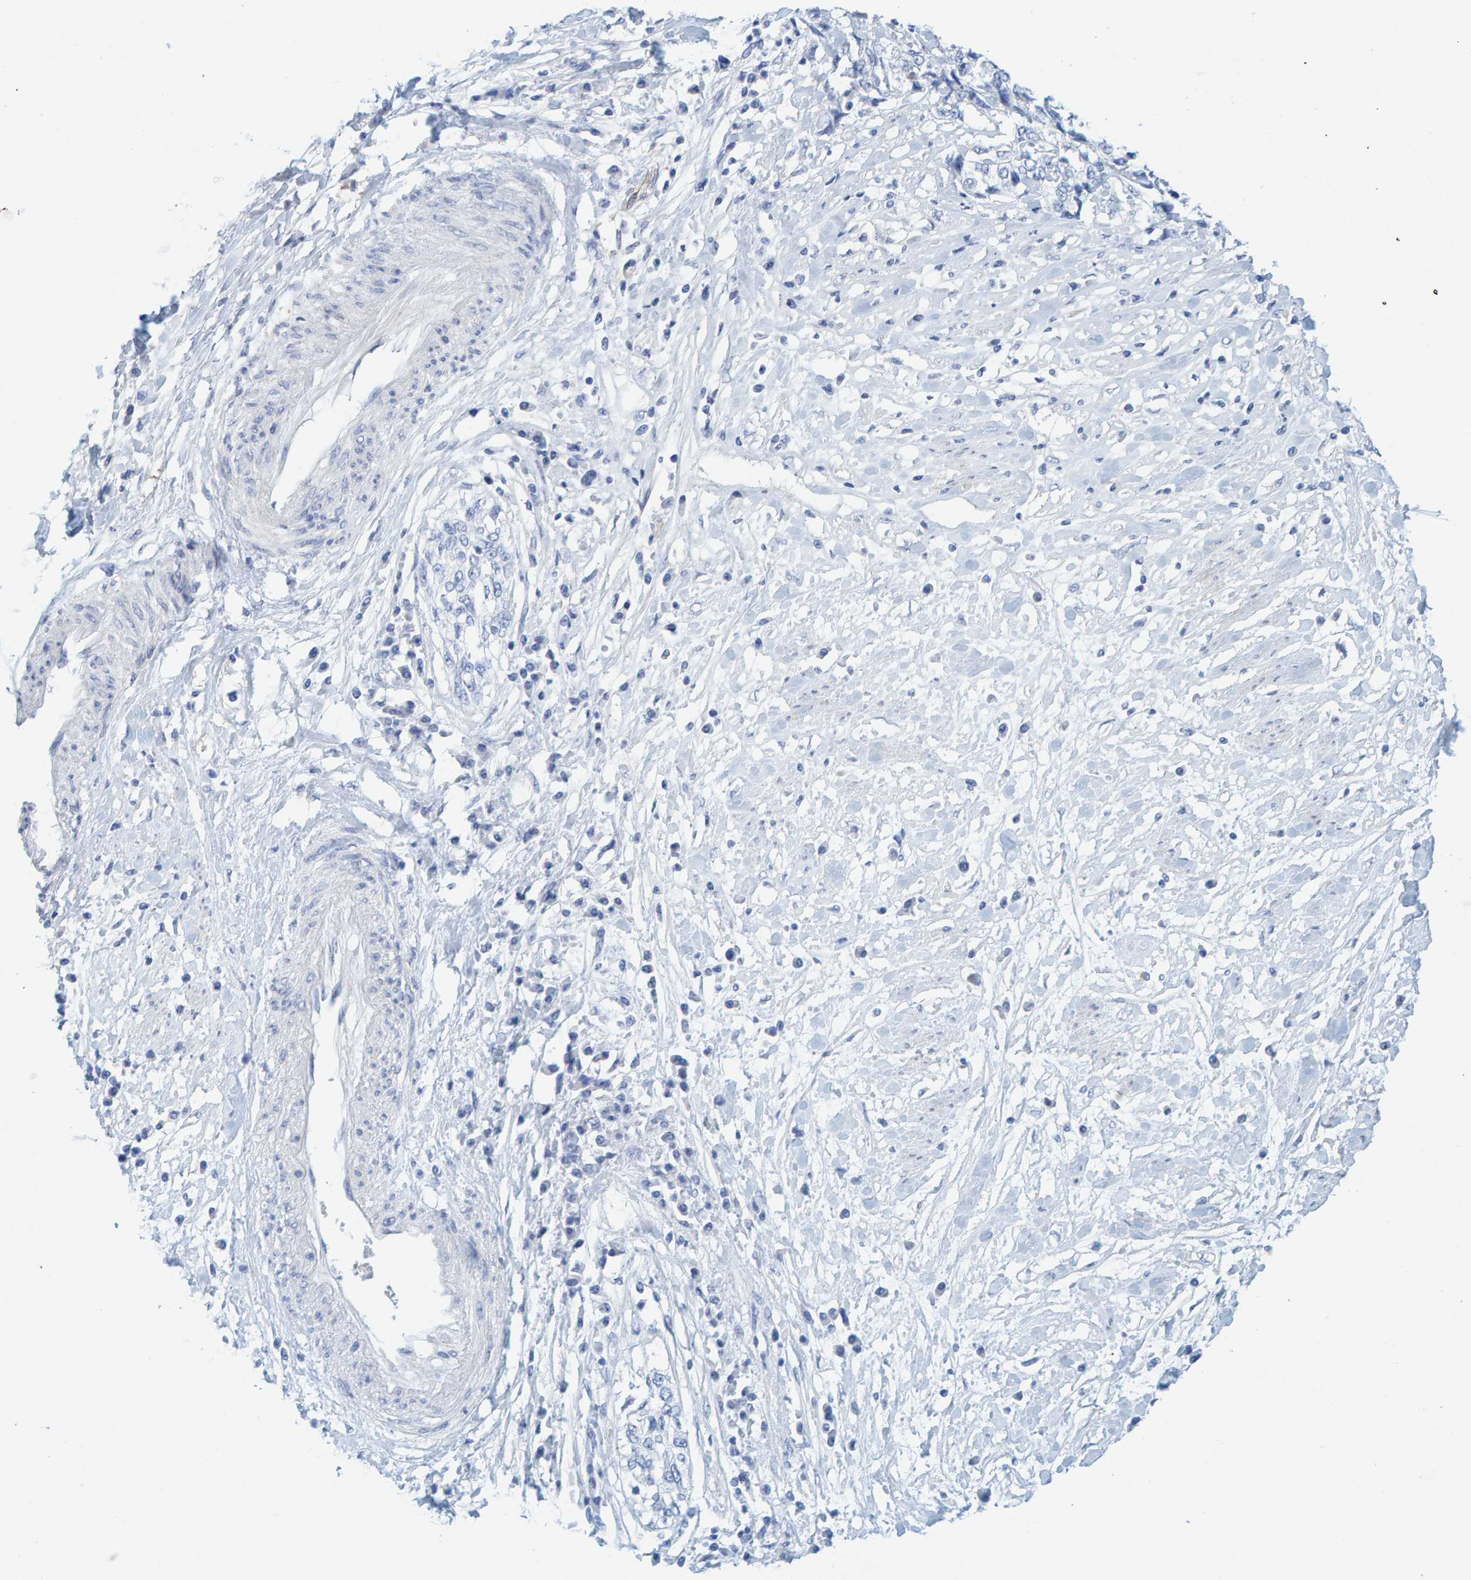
{"staining": {"intensity": "negative", "quantity": "none", "location": "none"}, "tissue": "cervical cancer", "cell_type": "Tumor cells", "image_type": "cancer", "snomed": [{"axis": "morphology", "description": "Squamous cell carcinoma, NOS"}, {"axis": "topography", "description": "Cervix"}], "caption": "Tumor cells are negative for protein expression in human cervical cancer.", "gene": "KLHL11", "patient": {"sex": "female", "age": 57}}